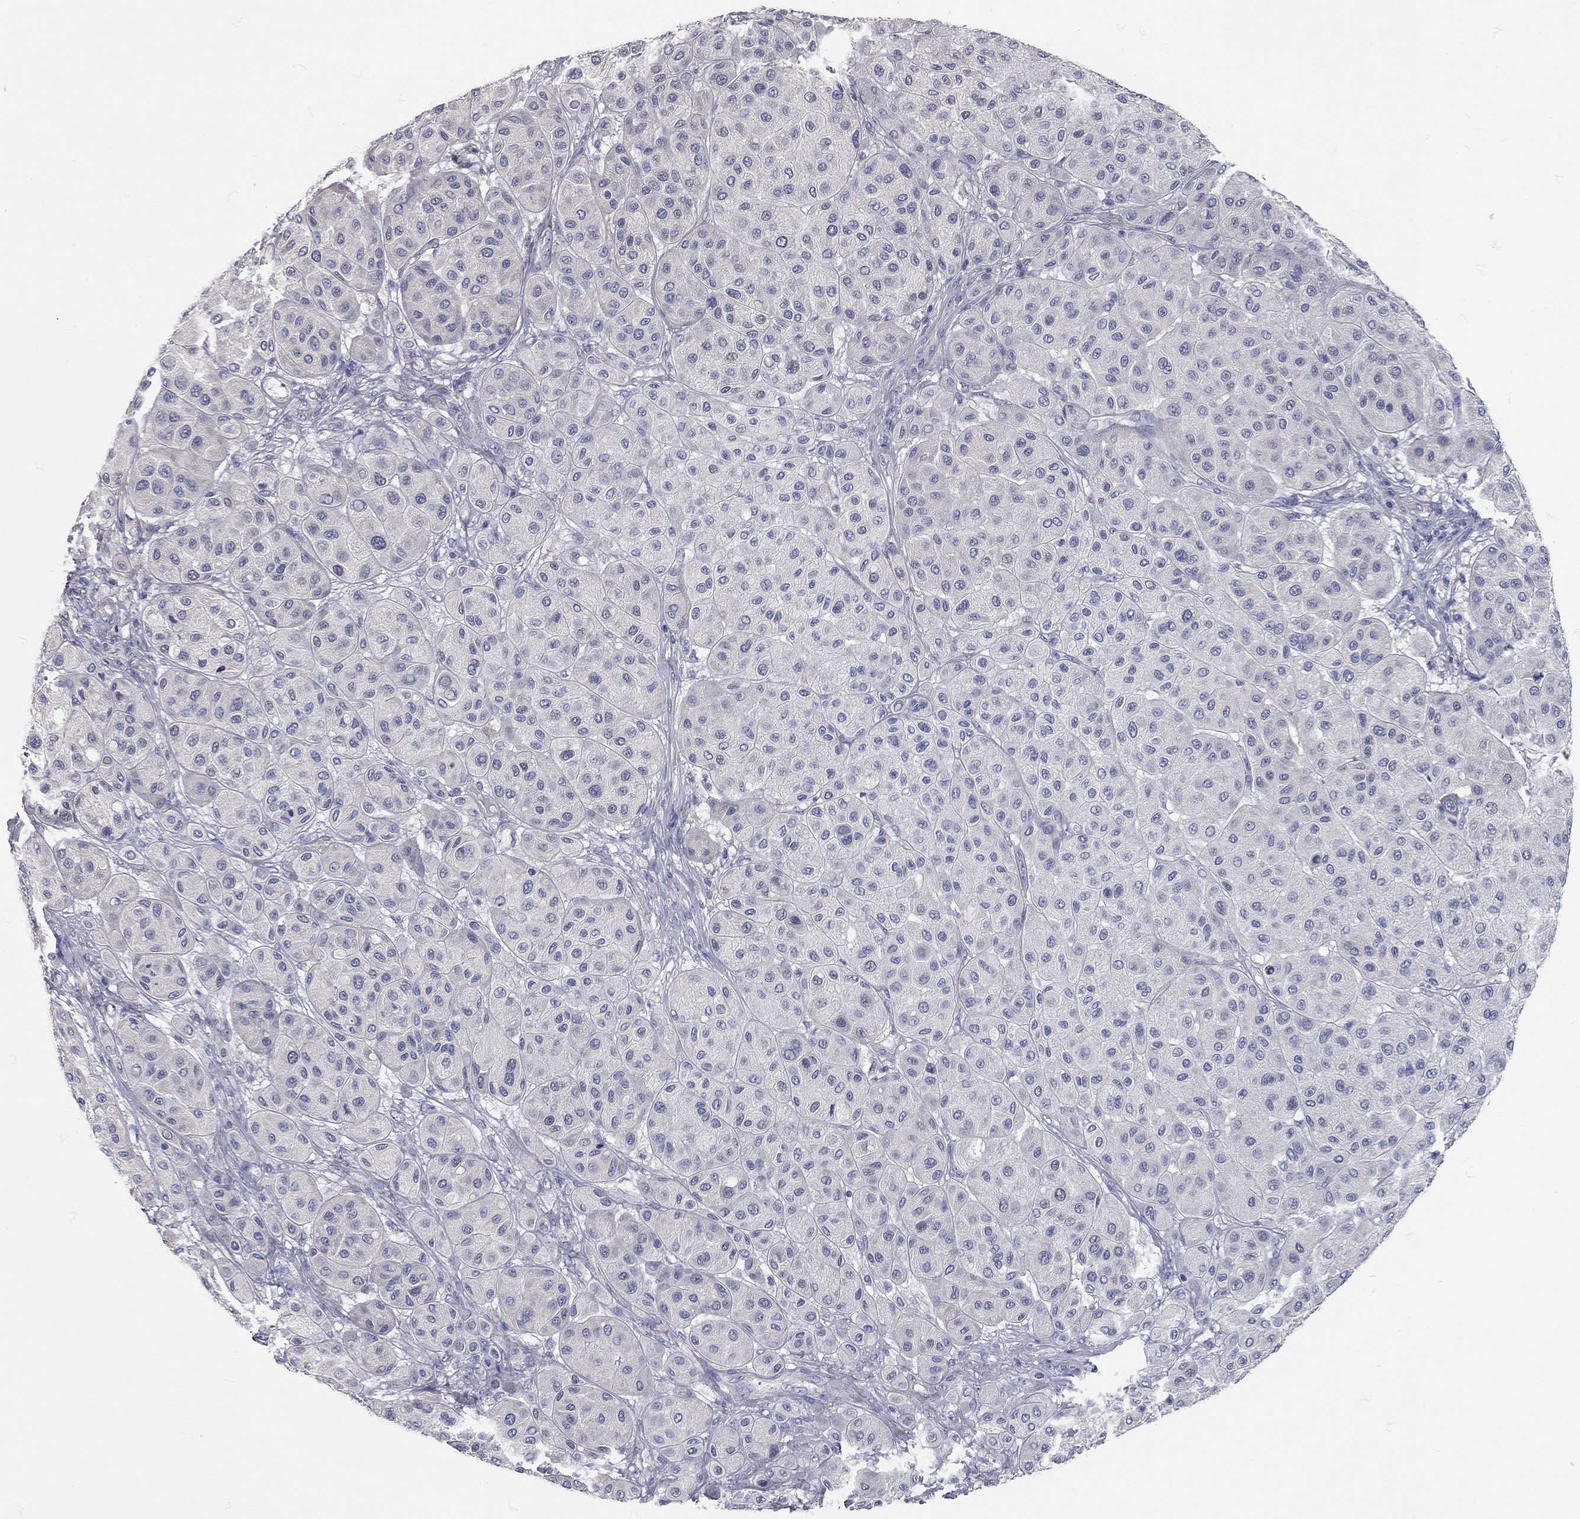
{"staining": {"intensity": "negative", "quantity": "none", "location": "none"}, "tissue": "melanoma", "cell_type": "Tumor cells", "image_type": "cancer", "snomed": [{"axis": "morphology", "description": "Malignant melanoma, Metastatic site"}, {"axis": "topography", "description": "Smooth muscle"}], "caption": "A high-resolution photomicrograph shows IHC staining of melanoma, which shows no significant staining in tumor cells. (DAB (3,3'-diaminobenzidine) immunohistochemistry, high magnification).", "gene": "C10orf90", "patient": {"sex": "male", "age": 41}}